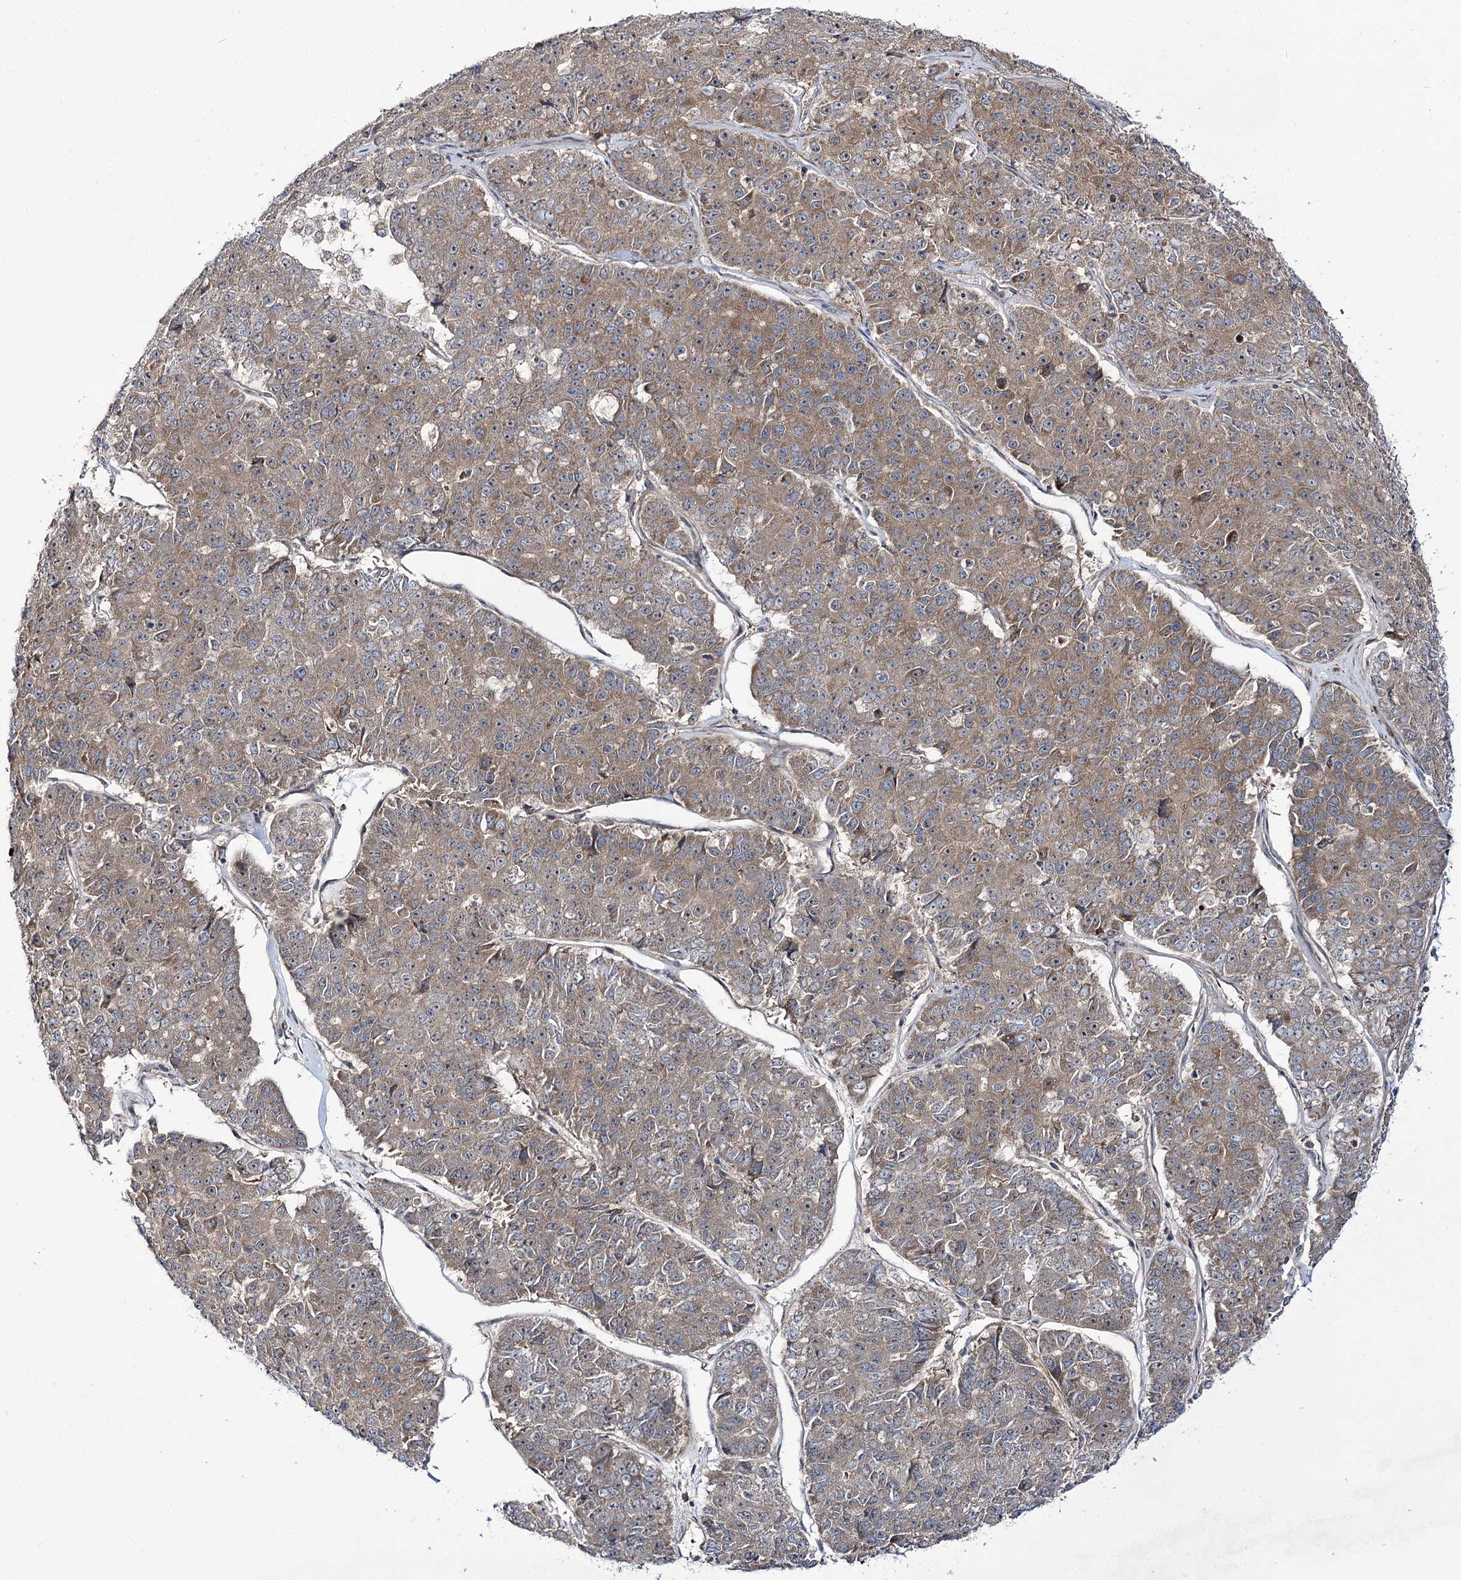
{"staining": {"intensity": "moderate", "quantity": ">75%", "location": "cytoplasmic/membranous,nuclear"}, "tissue": "pancreatic cancer", "cell_type": "Tumor cells", "image_type": "cancer", "snomed": [{"axis": "morphology", "description": "Adenocarcinoma, NOS"}, {"axis": "topography", "description": "Pancreas"}], "caption": "A brown stain labels moderate cytoplasmic/membranous and nuclear expression of a protein in human pancreatic cancer tumor cells.", "gene": "C11orf80", "patient": {"sex": "male", "age": 50}}